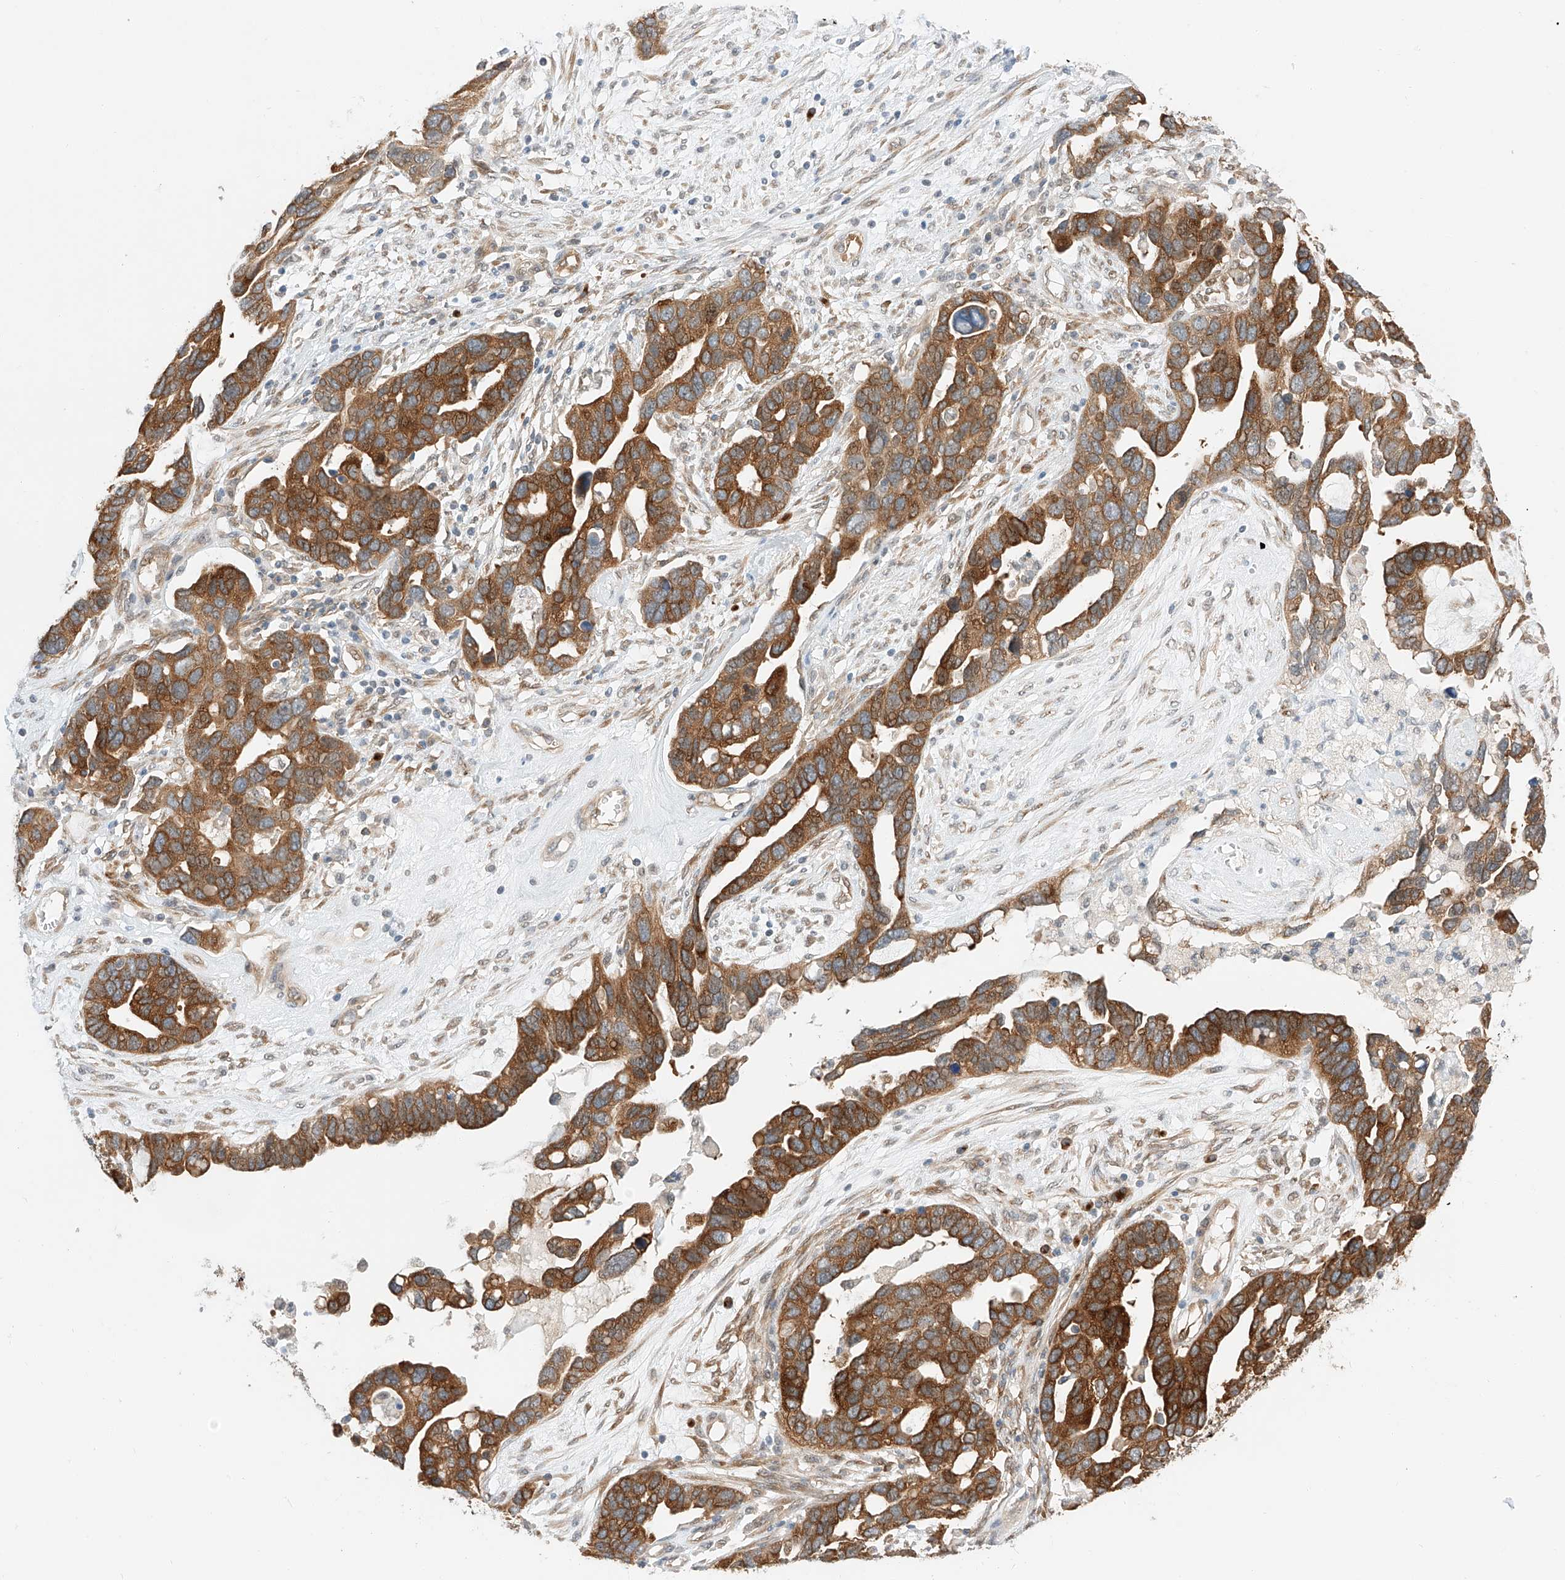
{"staining": {"intensity": "moderate", "quantity": ">75%", "location": "cytoplasmic/membranous"}, "tissue": "ovarian cancer", "cell_type": "Tumor cells", "image_type": "cancer", "snomed": [{"axis": "morphology", "description": "Cystadenocarcinoma, serous, NOS"}, {"axis": "topography", "description": "Ovary"}], "caption": "There is medium levels of moderate cytoplasmic/membranous staining in tumor cells of ovarian serous cystadenocarcinoma, as demonstrated by immunohistochemical staining (brown color).", "gene": "CARMIL1", "patient": {"sex": "female", "age": 54}}